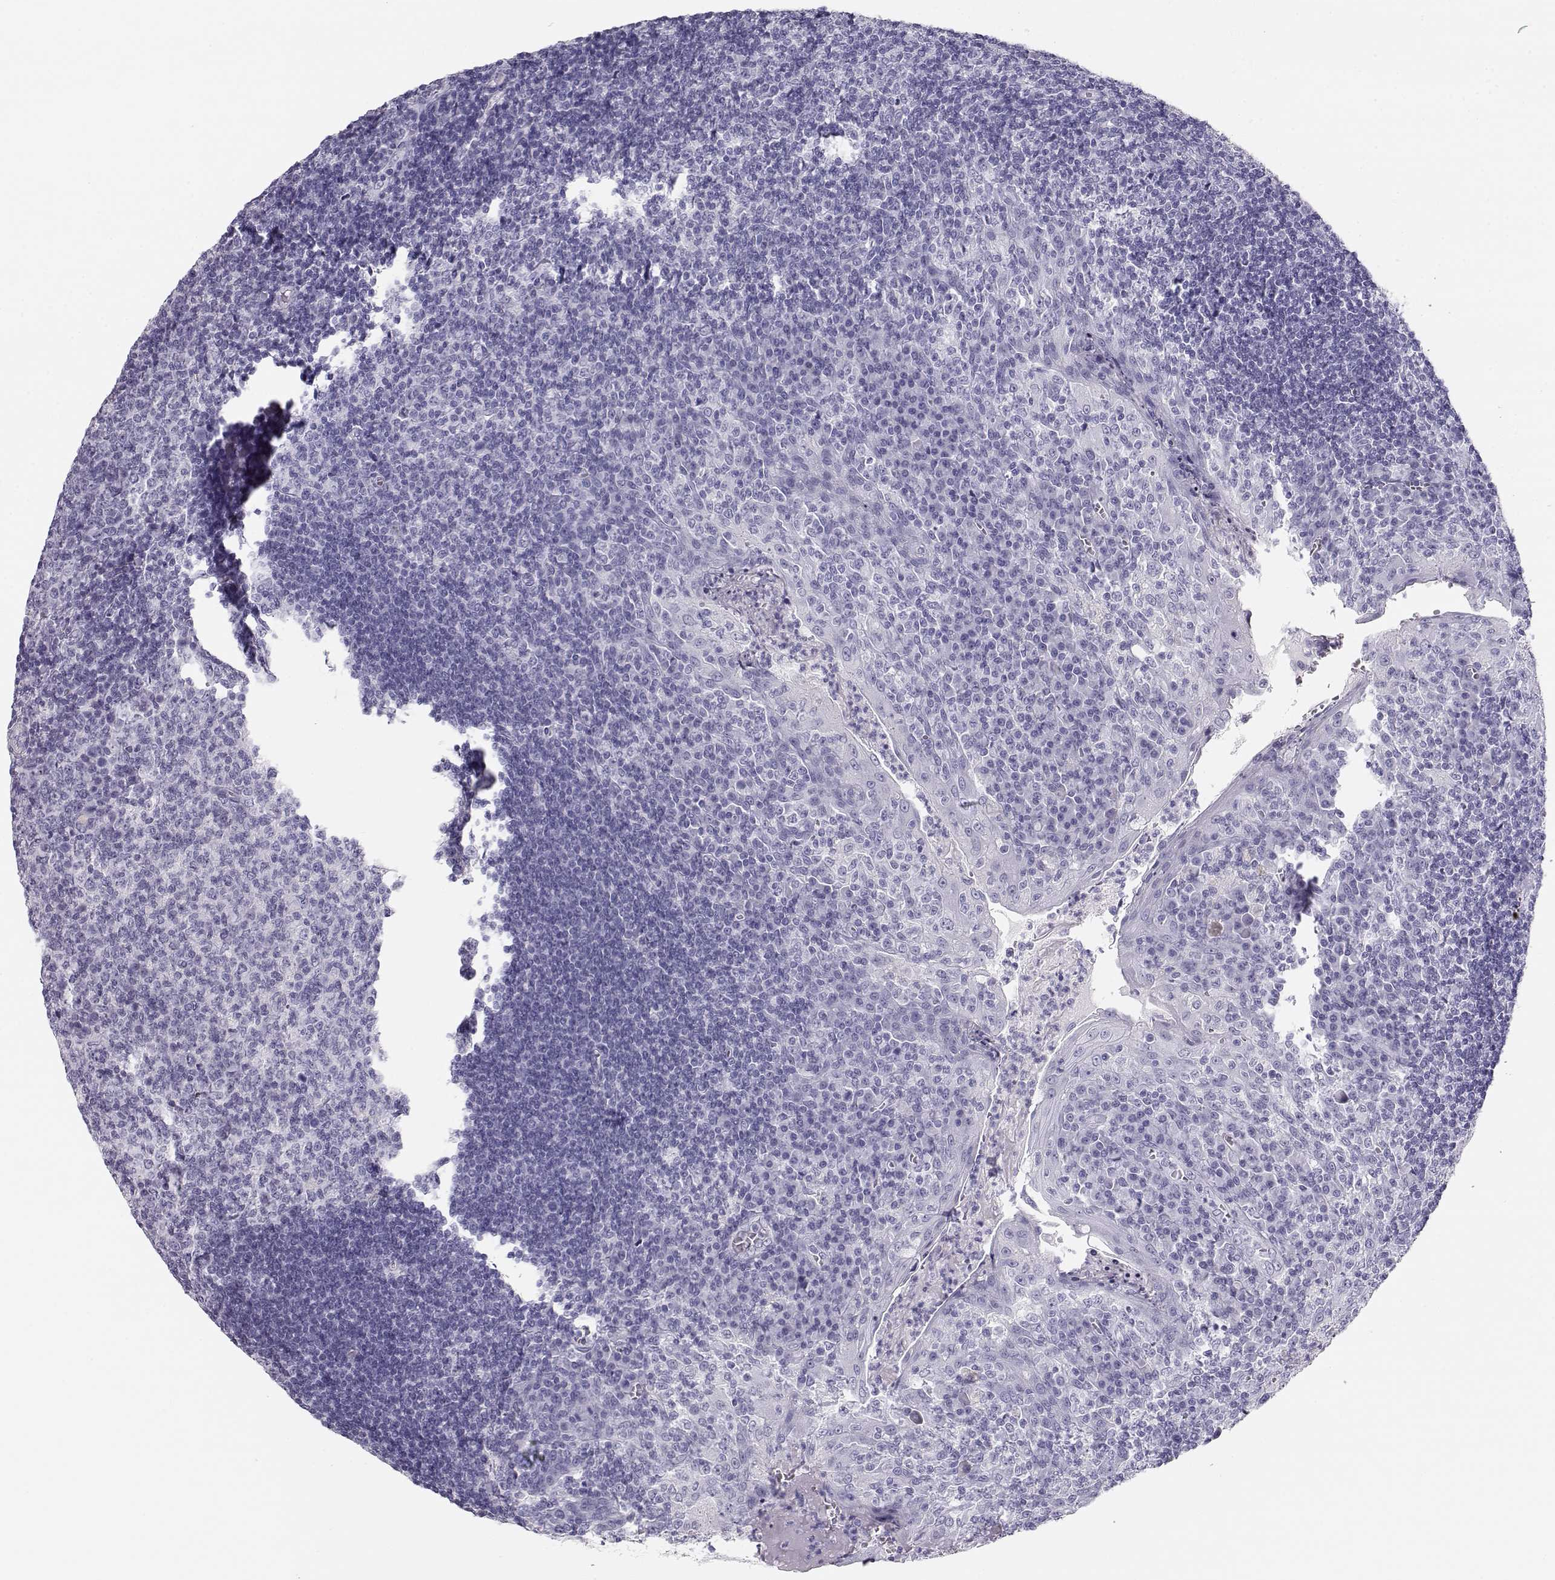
{"staining": {"intensity": "negative", "quantity": "none", "location": "none"}, "tissue": "tonsil", "cell_type": "Germinal center cells", "image_type": "normal", "snomed": [{"axis": "morphology", "description": "Normal tissue, NOS"}, {"axis": "topography", "description": "Tonsil"}], "caption": "The immunohistochemistry (IHC) histopathology image has no significant expression in germinal center cells of tonsil.", "gene": "MAGEC1", "patient": {"sex": "female", "age": 12}}